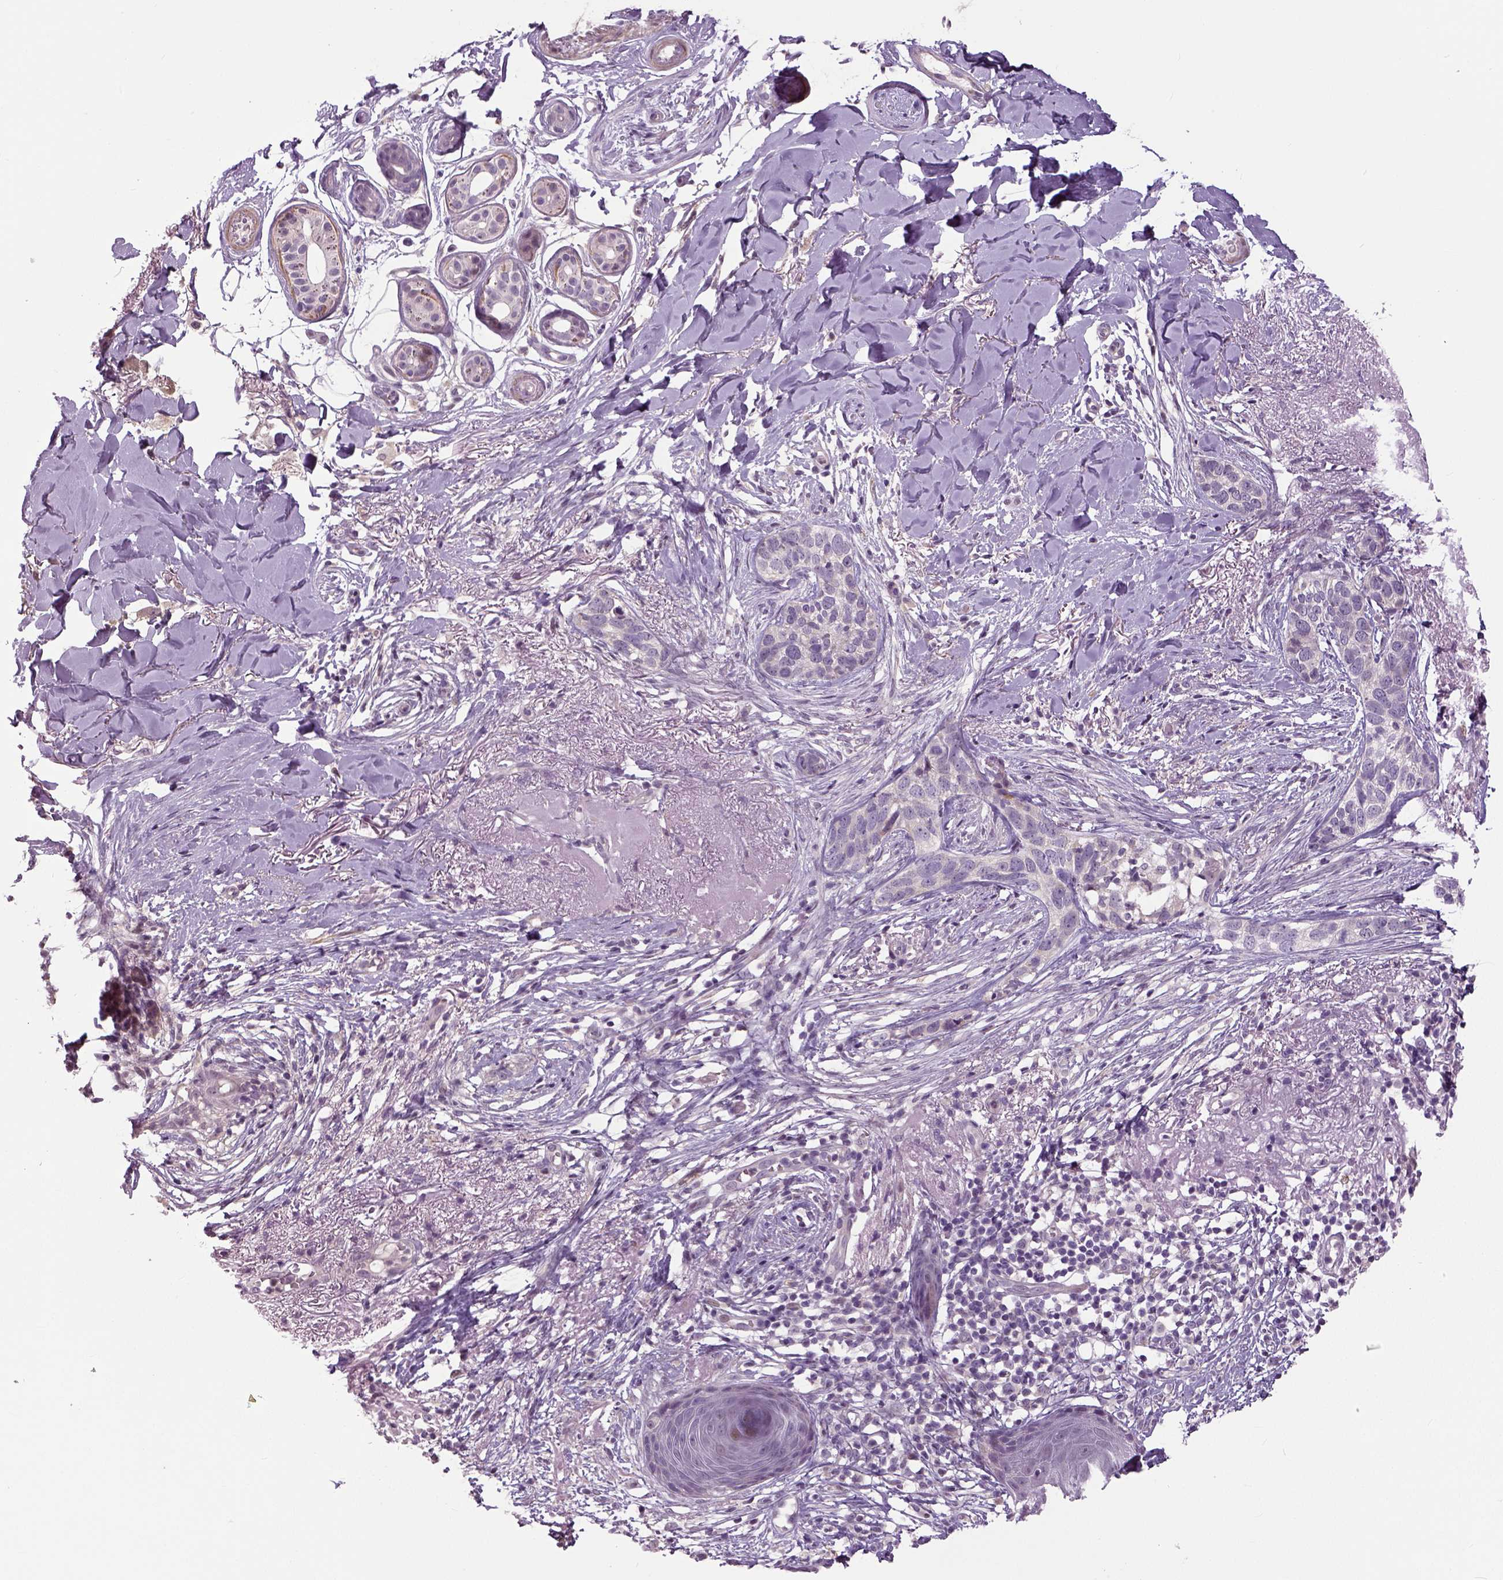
{"staining": {"intensity": "negative", "quantity": "none", "location": "none"}, "tissue": "skin cancer", "cell_type": "Tumor cells", "image_type": "cancer", "snomed": [{"axis": "morphology", "description": "Normal tissue, NOS"}, {"axis": "morphology", "description": "Basal cell carcinoma"}, {"axis": "topography", "description": "Skin"}], "caption": "Immunohistochemistry (IHC) of human basal cell carcinoma (skin) shows no expression in tumor cells. Nuclei are stained in blue.", "gene": "NECAB1", "patient": {"sex": "male", "age": 84}}